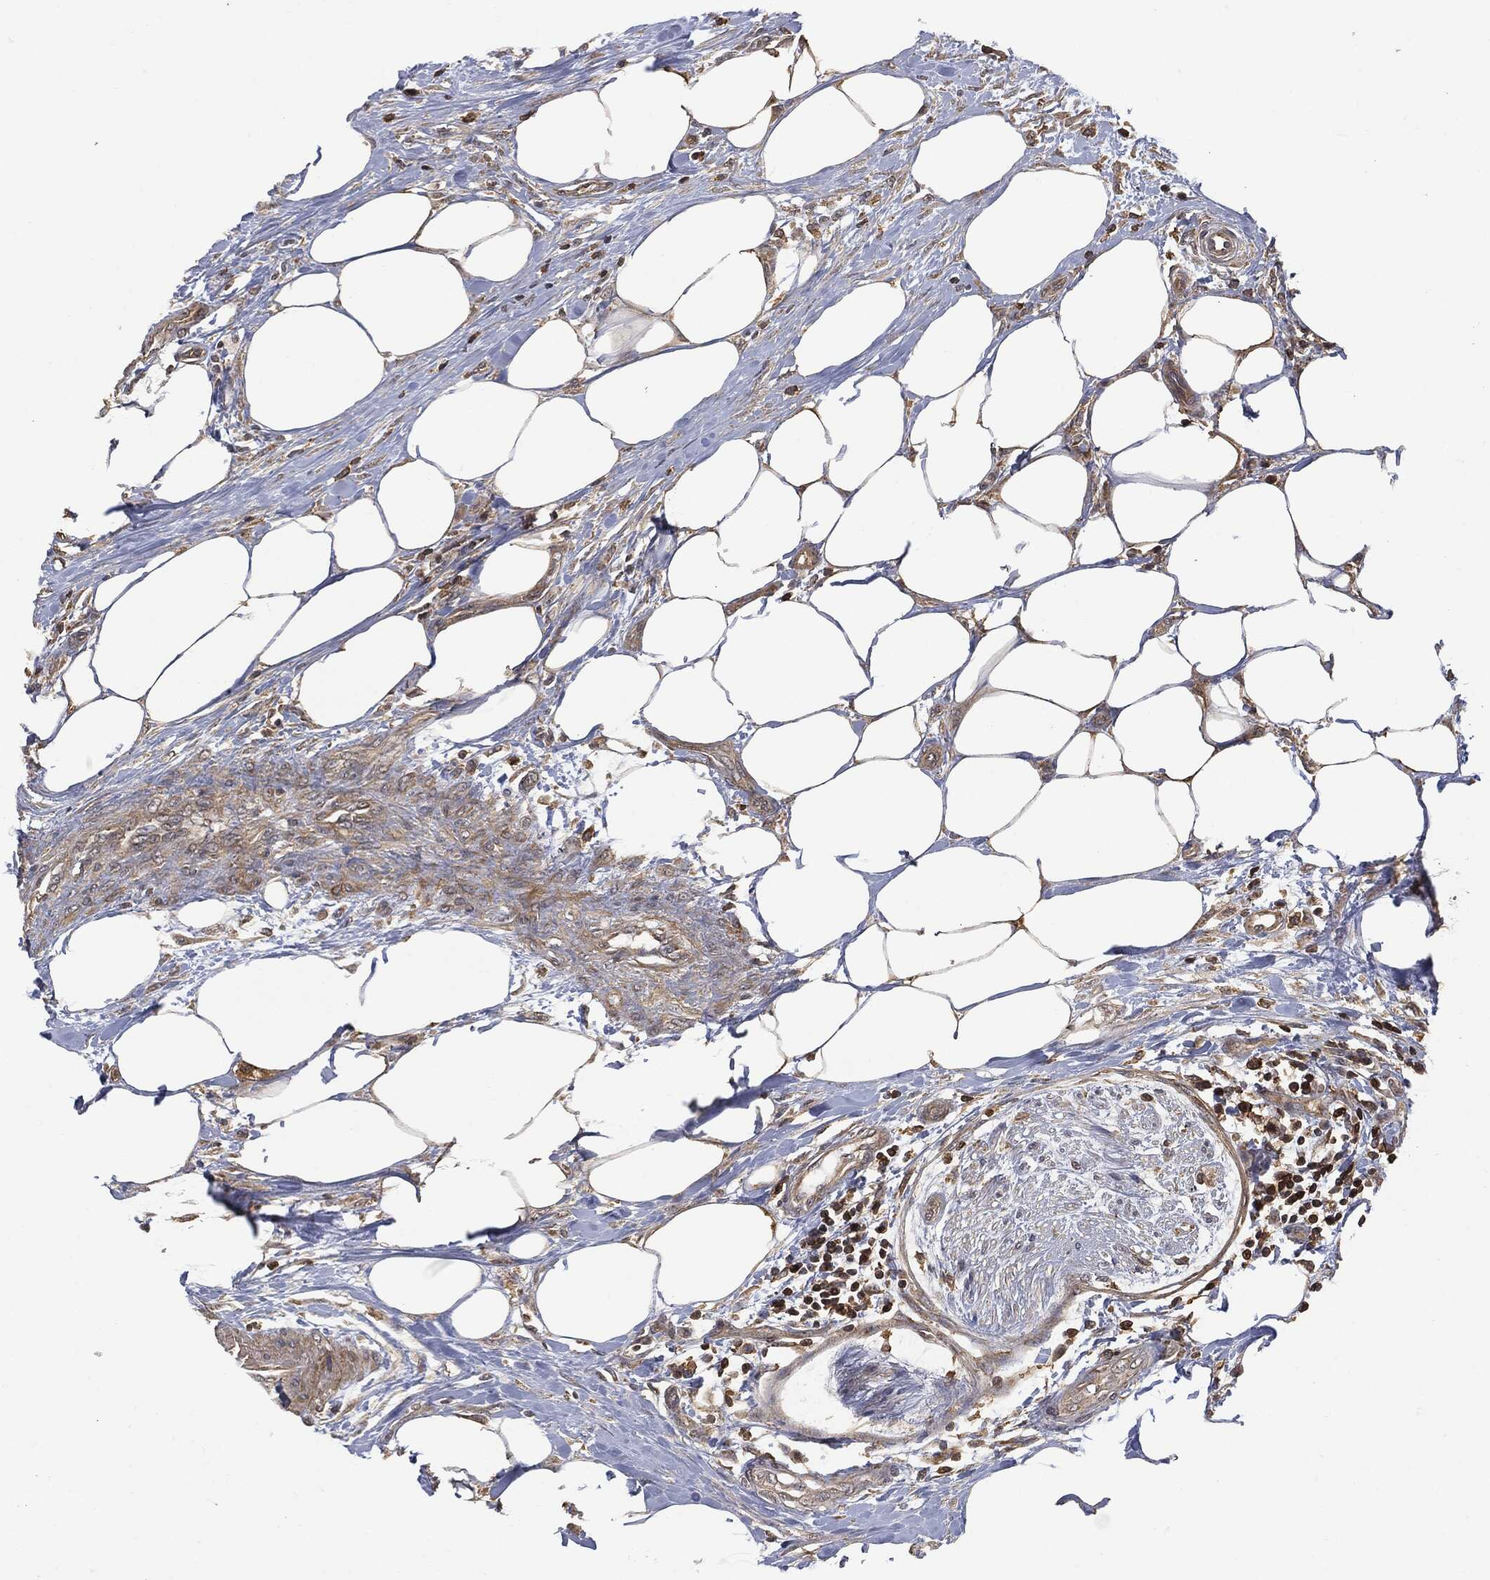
{"staining": {"intensity": "weak", "quantity": "<25%", "location": "cytoplasmic/membranous"}, "tissue": "urothelial cancer", "cell_type": "Tumor cells", "image_type": "cancer", "snomed": [{"axis": "morphology", "description": "Urothelial carcinoma, High grade"}, {"axis": "topography", "description": "Urinary bladder"}], "caption": "The image shows no significant staining in tumor cells of high-grade urothelial carcinoma. The staining was performed using DAB to visualize the protein expression in brown, while the nuclei were stained in blue with hematoxylin (Magnification: 20x).", "gene": "PSMB10", "patient": {"sex": "male", "age": 35}}